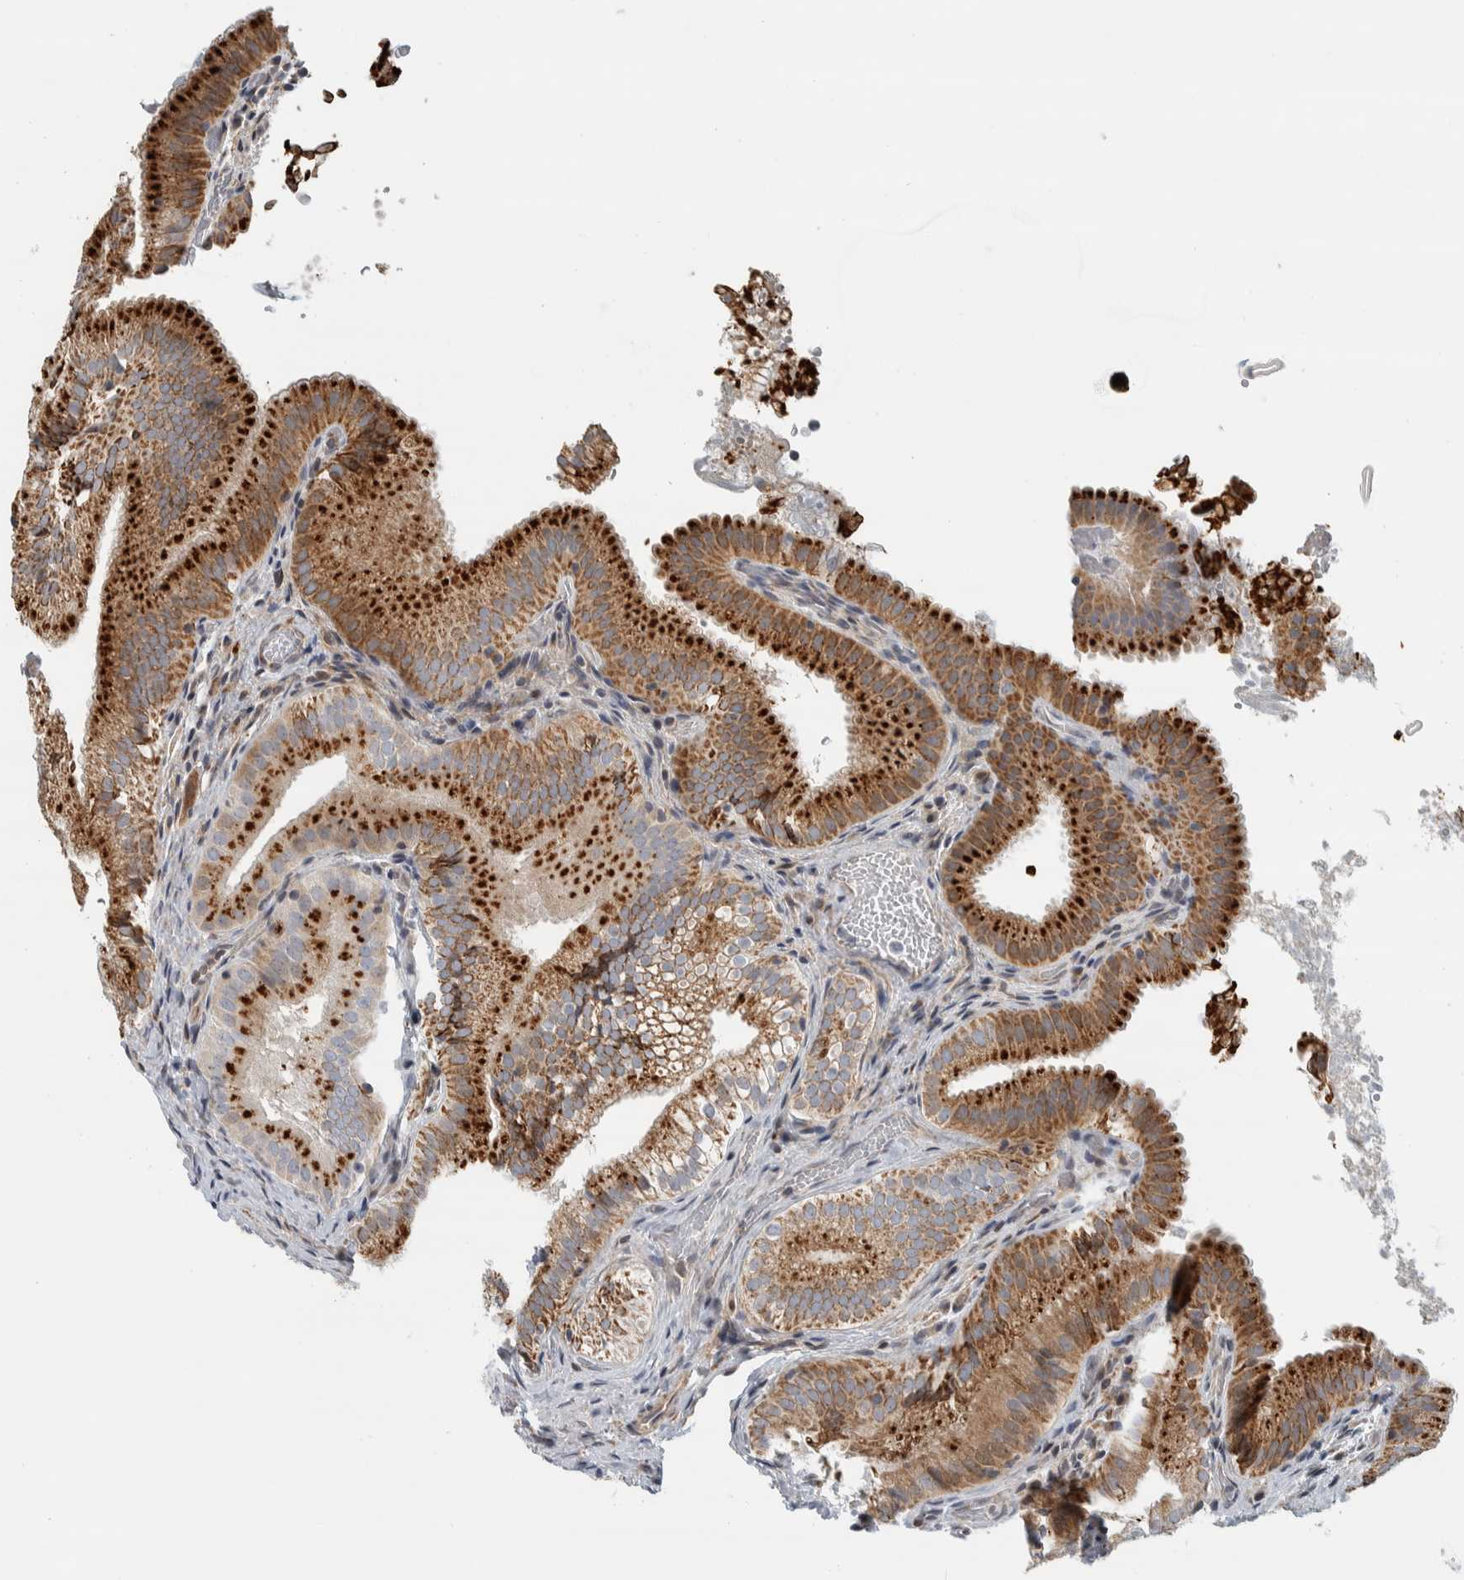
{"staining": {"intensity": "strong", "quantity": ">75%", "location": "cytoplasmic/membranous"}, "tissue": "gallbladder", "cell_type": "Glandular cells", "image_type": "normal", "snomed": [{"axis": "morphology", "description": "Normal tissue, NOS"}, {"axis": "topography", "description": "Gallbladder"}], "caption": "An immunohistochemistry photomicrograph of unremarkable tissue is shown. Protein staining in brown highlights strong cytoplasmic/membranous positivity in gallbladder within glandular cells.", "gene": "AFP", "patient": {"sex": "female", "age": 30}}